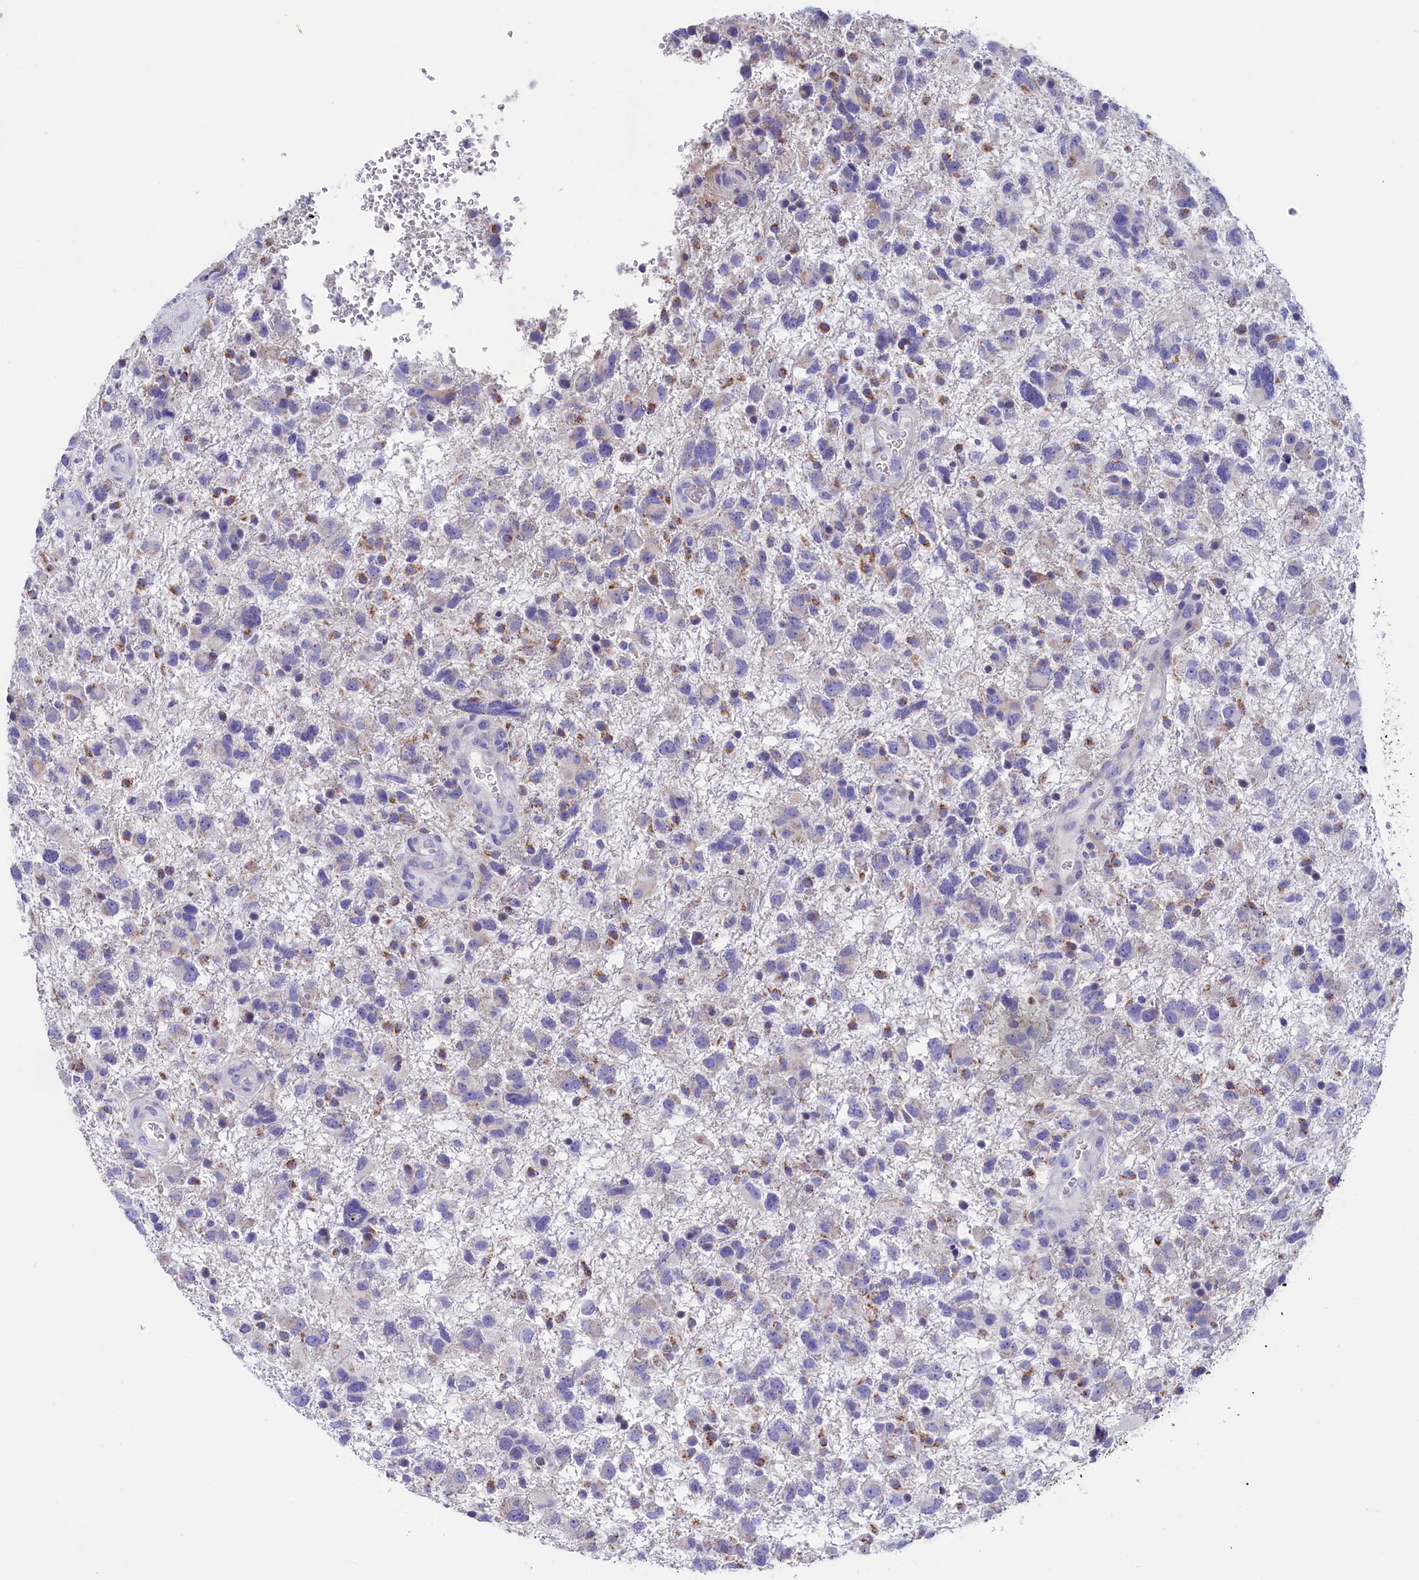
{"staining": {"intensity": "negative", "quantity": "none", "location": "none"}, "tissue": "glioma", "cell_type": "Tumor cells", "image_type": "cancer", "snomed": [{"axis": "morphology", "description": "Glioma, malignant, High grade"}, {"axis": "topography", "description": "Brain"}], "caption": "Tumor cells show no significant positivity in glioma. Brightfield microscopy of IHC stained with DAB (brown) and hematoxylin (blue), captured at high magnification.", "gene": "PRDM12", "patient": {"sex": "male", "age": 61}}